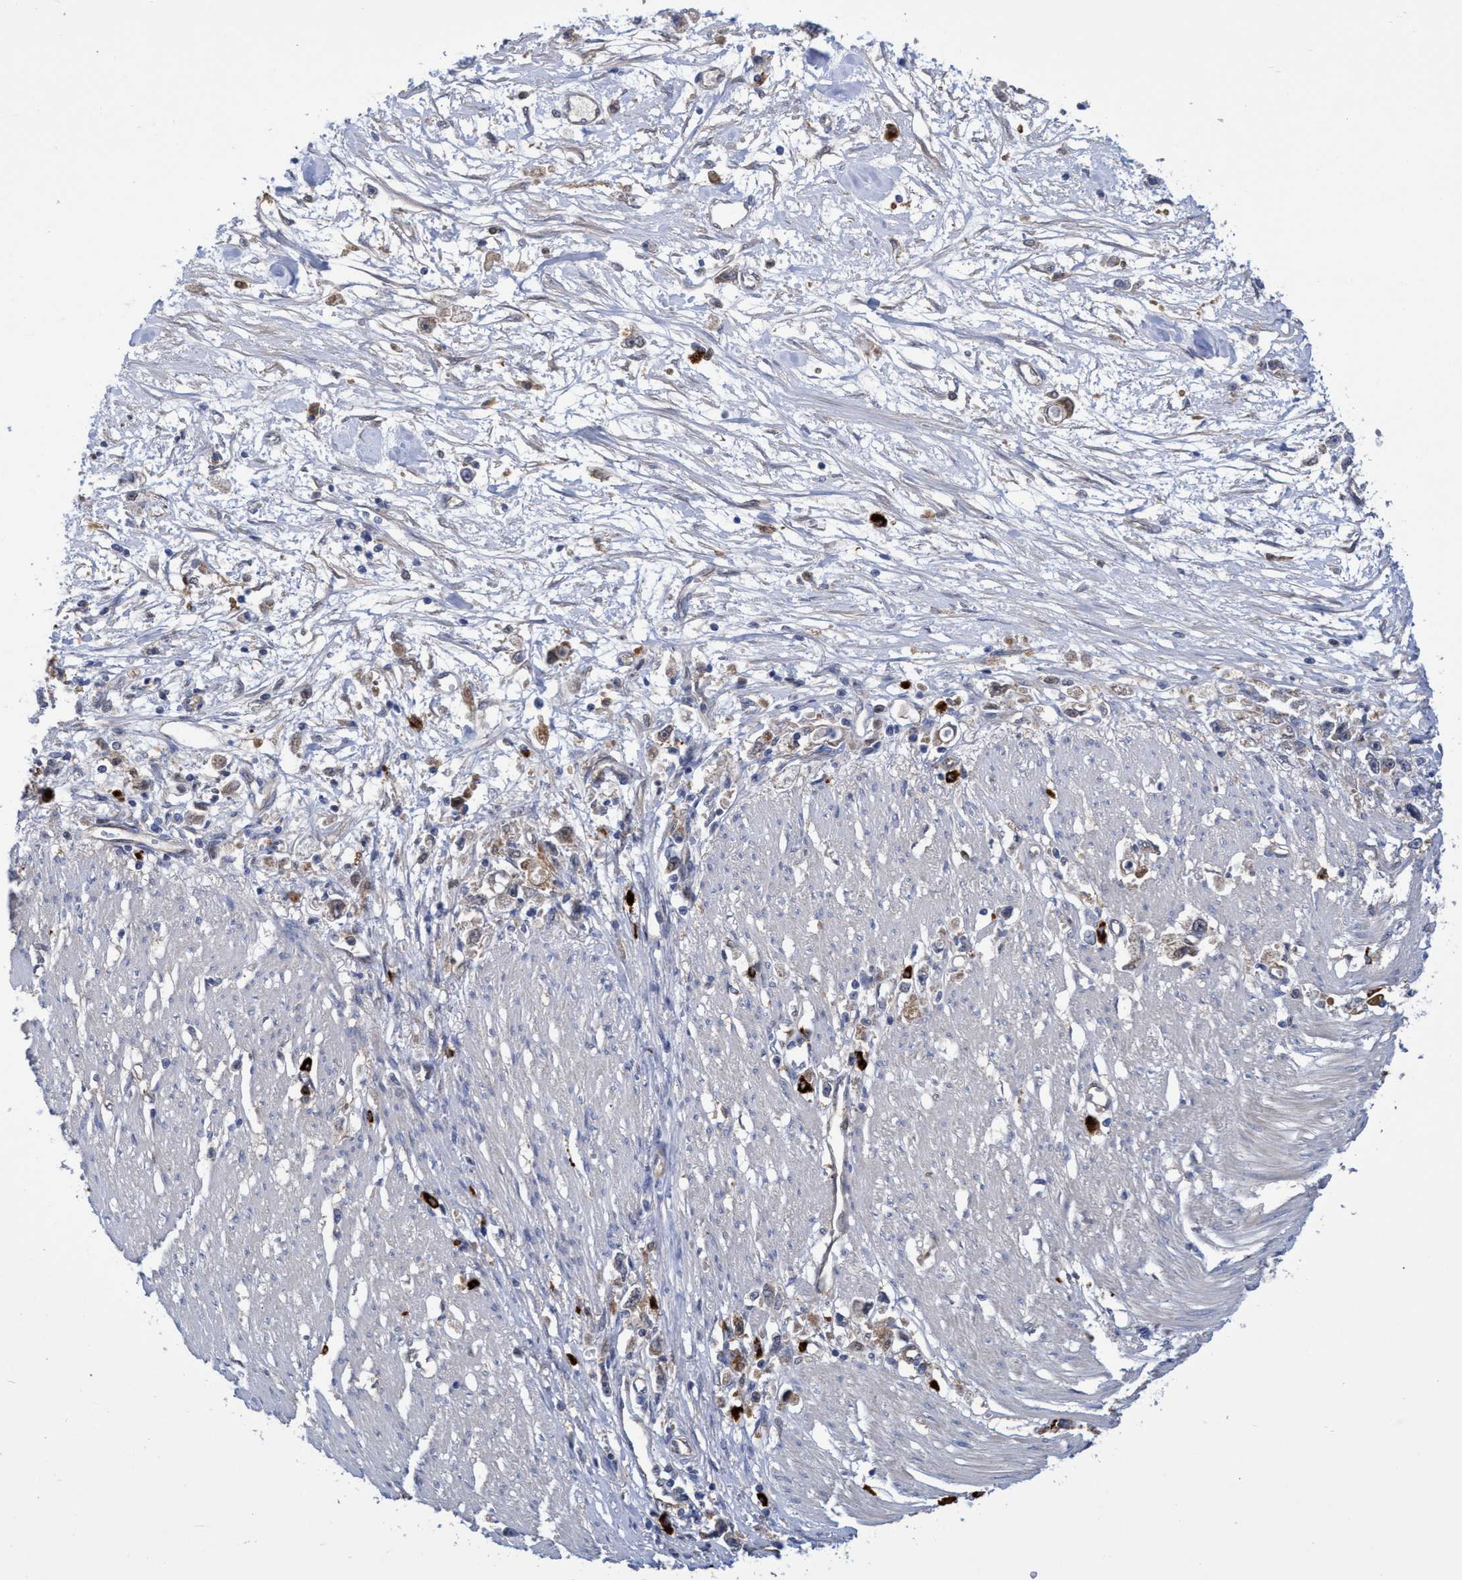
{"staining": {"intensity": "weak", "quantity": ">75%", "location": "cytoplasmic/membranous"}, "tissue": "stomach cancer", "cell_type": "Tumor cells", "image_type": "cancer", "snomed": [{"axis": "morphology", "description": "Adenocarcinoma, NOS"}, {"axis": "topography", "description": "Stomach"}], "caption": "DAB (3,3'-diaminobenzidine) immunohistochemical staining of stomach cancer (adenocarcinoma) exhibits weak cytoplasmic/membranous protein staining in about >75% of tumor cells.", "gene": "PNPO", "patient": {"sex": "female", "age": 59}}